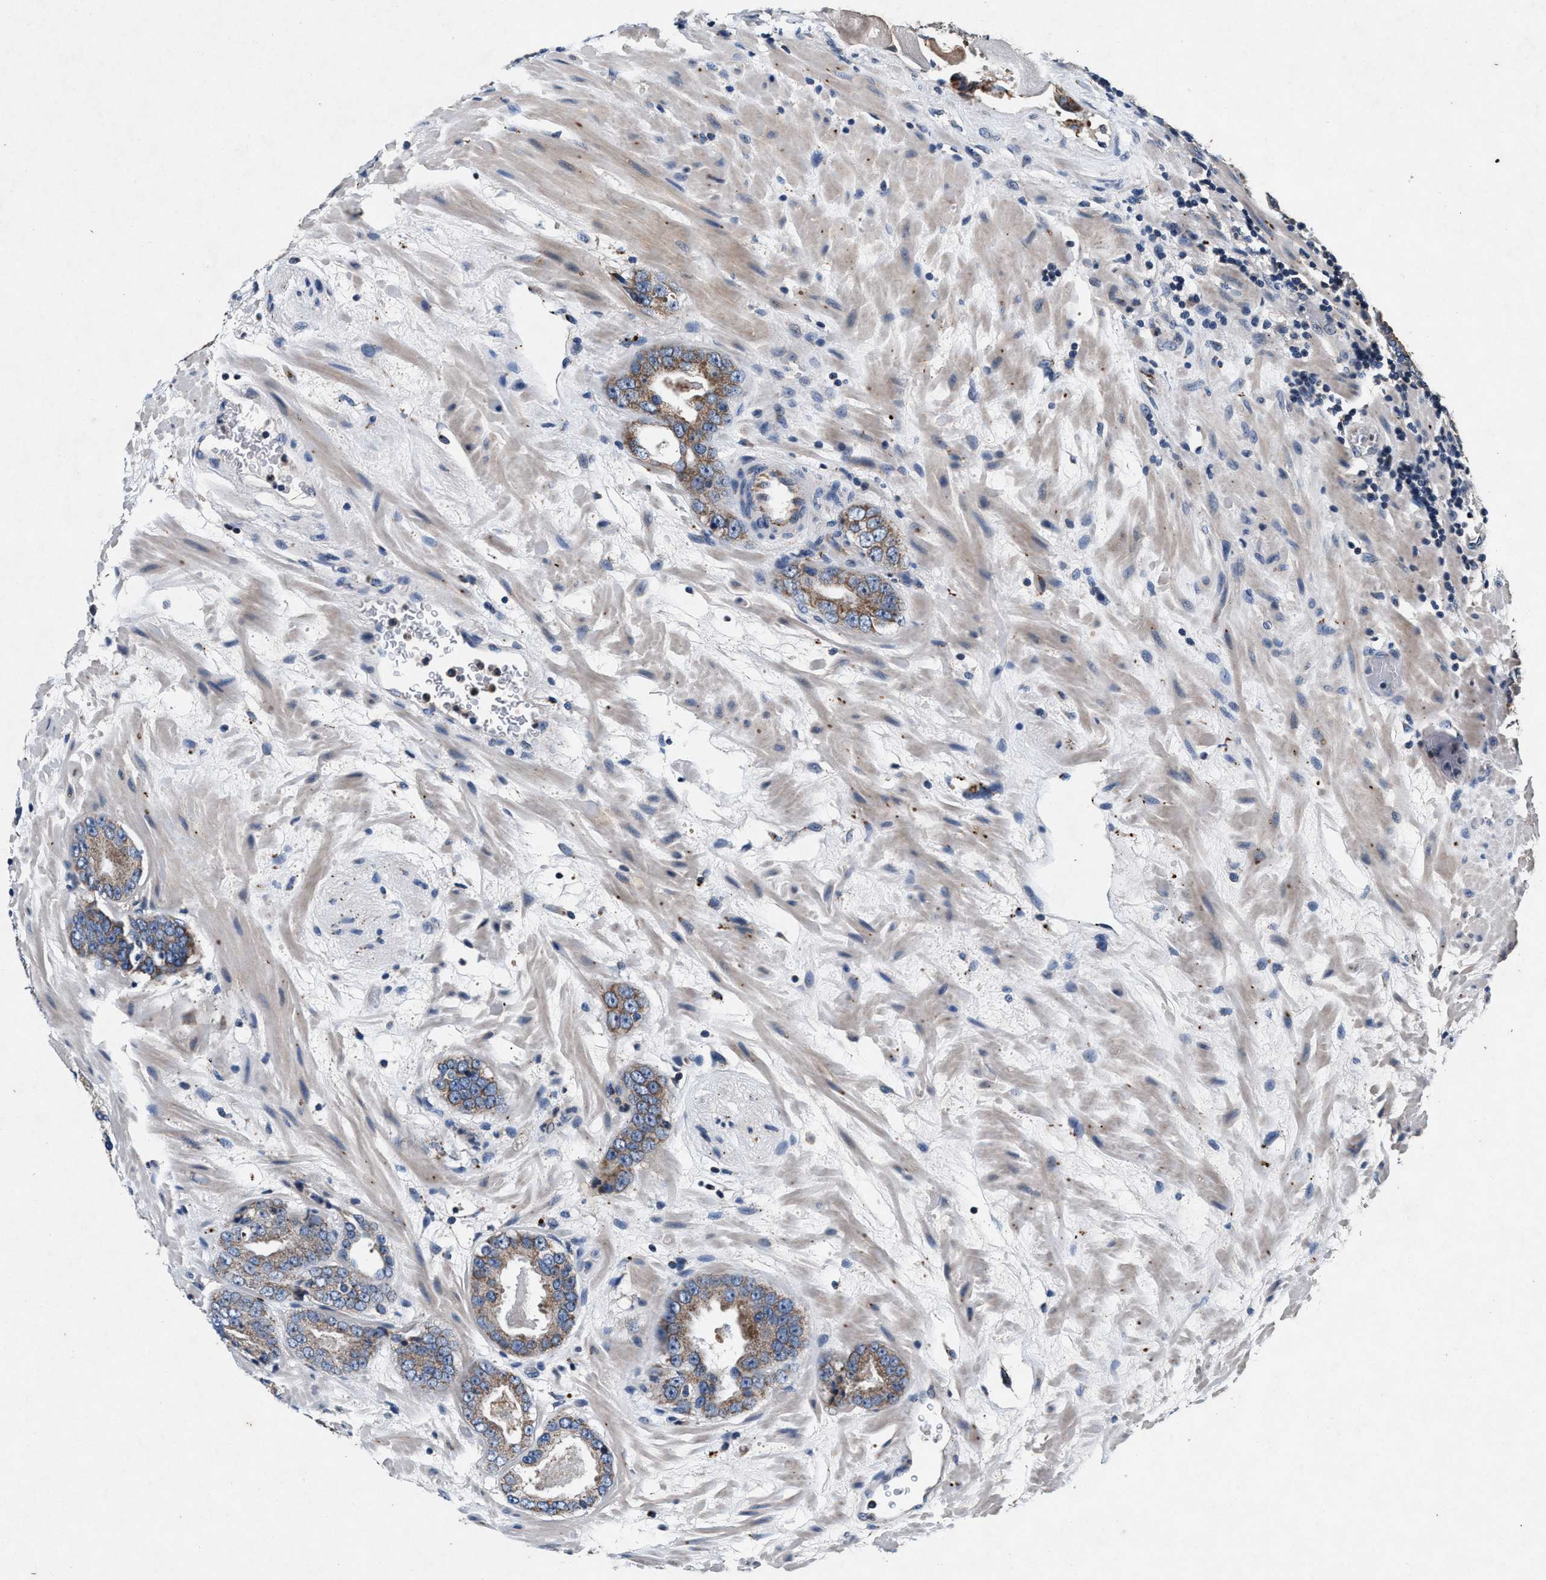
{"staining": {"intensity": "moderate", "quantity": "25%-75%", "location": "cytoplasmic/membranous"}, "tissue": "prostate cancer", "cell_type": "Tumor cells", "image_type": "cancer", "snomed": [{"axis": "morphology", "description": "Adenocarcinoma, Low grade"}, {"axis": "topography", "description": "Prostate"}], "caption": "Protein expression analysis of human adenocarcinoma (low-grade) (prostate) reveals moderate cytoplasmic/membranous positivity in about 25%-75% of tumor cells.", "gene": "PKD2L1", "patient": {"sex": "male", "age": 69}}